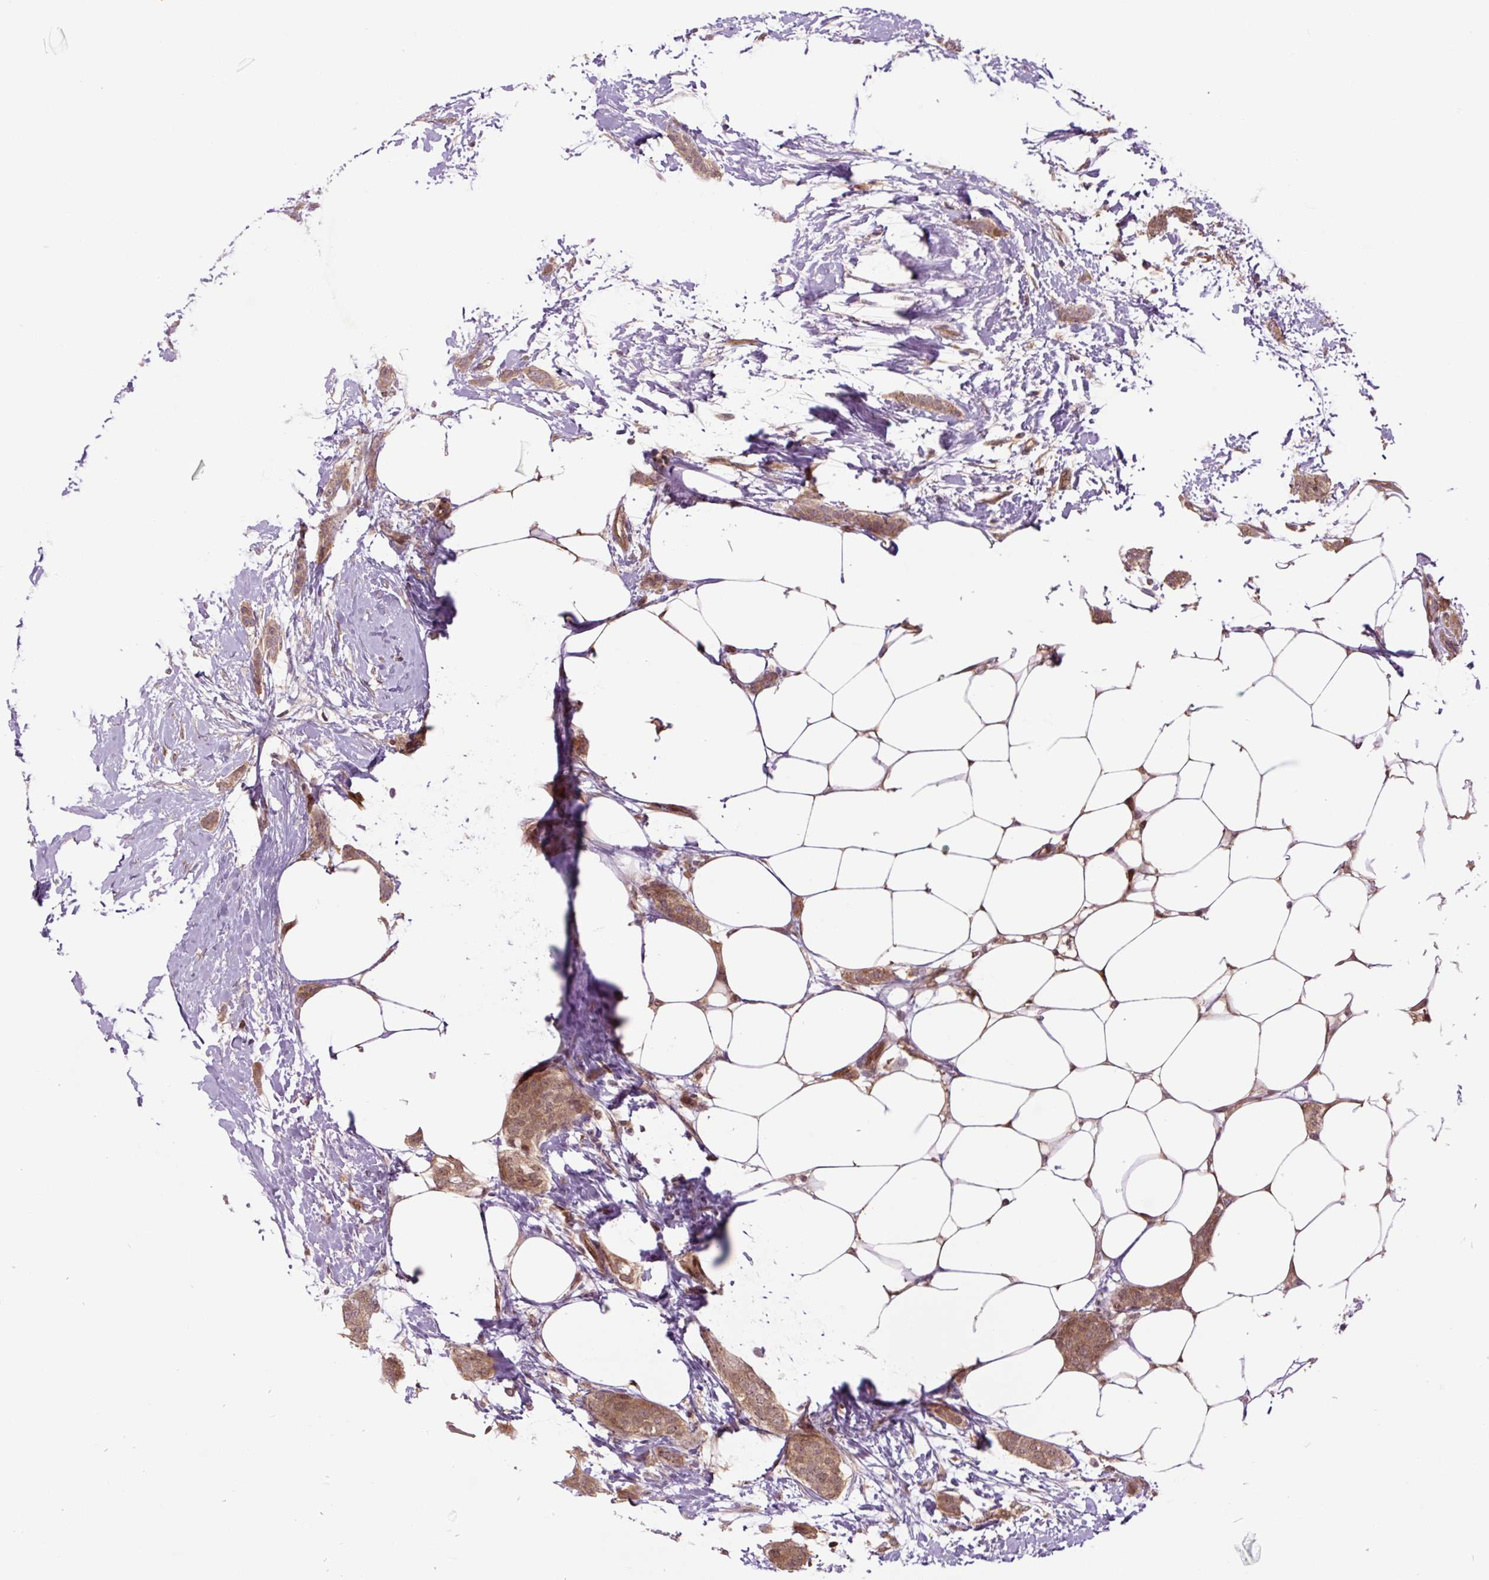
{"staining": {"intensity": "moderate", "quantity": ">75%", "location": "cytoplasmic/membranous"}, "tissue": "breast cancer", "cell_type": "Tumor cells", "image_type": "cancer", "snomed": [{"axis": "morphology", "description": "Duct carcinoma"}, {"axis": "topography", "description": "Breast"}], "caption": "A brown stain highlights moderate cytoplasmic/membranous staining of a protein in intraductal carcinoma (breast) tumor cells.", "gene": "TPT1", "patient": {"sex": "female", "age": 72}}